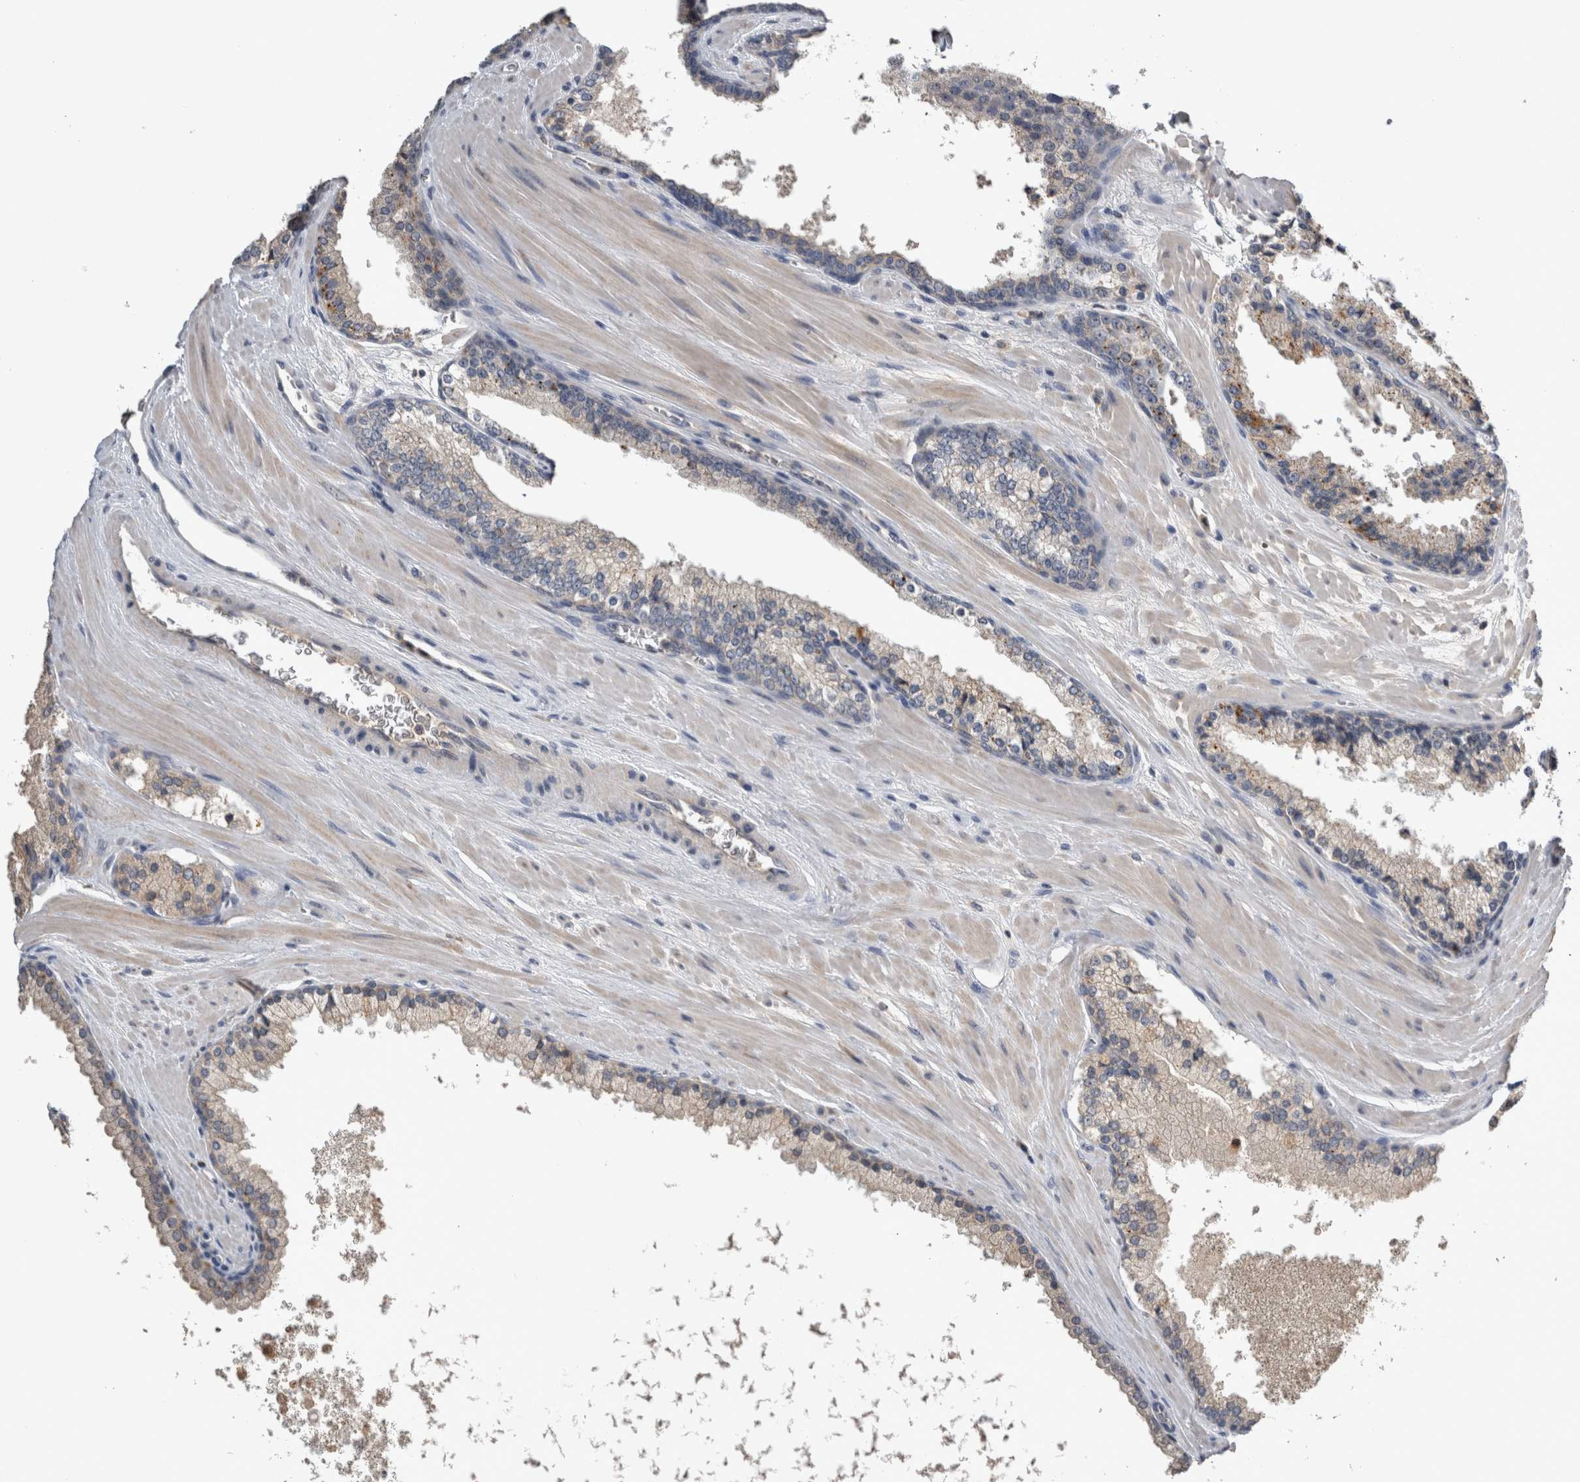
{"staining": {"intensity": "negative", "quantity": "none", "location": "none"}, "tissue": "prostate cancer", "cell_type": "Tumor cells", "image_type": "cancer", "snomed": [{"axis": "morphology", "description": "Adenocarcinoma, High grade"}, {"axis": "topography", "description": "Prostate"}], "caption": "This is an immunohistochemistry (IHC) photomicrograph of human high-grade adenocarcinoma (prostate). There is no staining in tumor cells.", "gene": "ANXA13", "patient": {"sex": "male", "age": 65}}